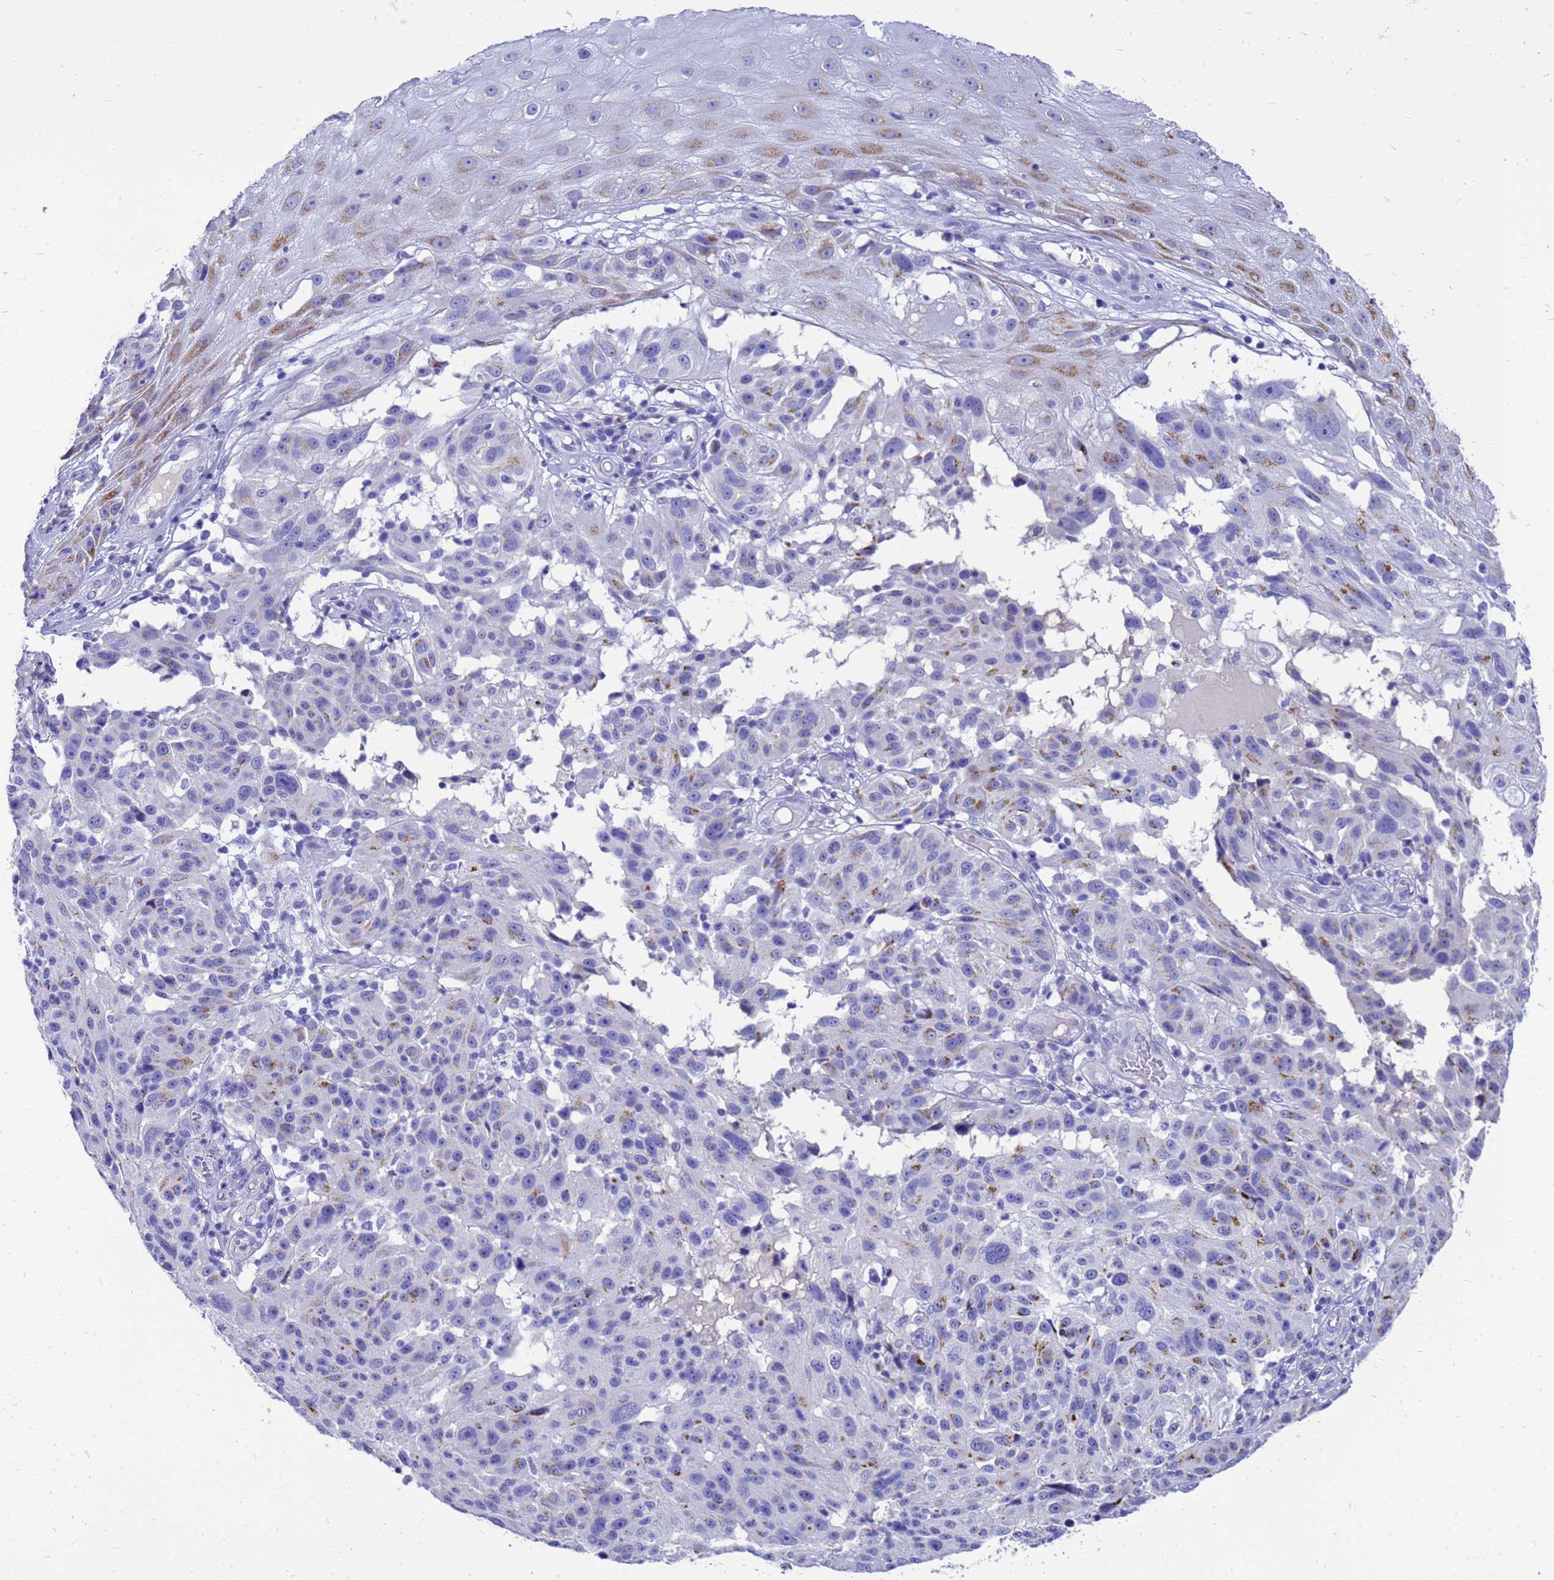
{"staining": {"intensity": "moderate", "quantity": "<25%", "location": "cytoplasmic/membranous"}, "tissue": "melanoma", "cell_type": "Tumor cells", "image_type": "cancer", "snomed": [{"axis": "morphology", "description": "Malignant melanoma, NOS"}, {"axis": "topography", "description": "Skin"}], "caption": "Immunohistochemistry (IHC) histopathology image of human melanoma stained for a protein (brown), which displays low levels of moderate cytoplasmic/membranous staining in approximately <25% of tumor cells.", "gene": "OR52E2", "patient": {"sex": "male", "age": 53}}